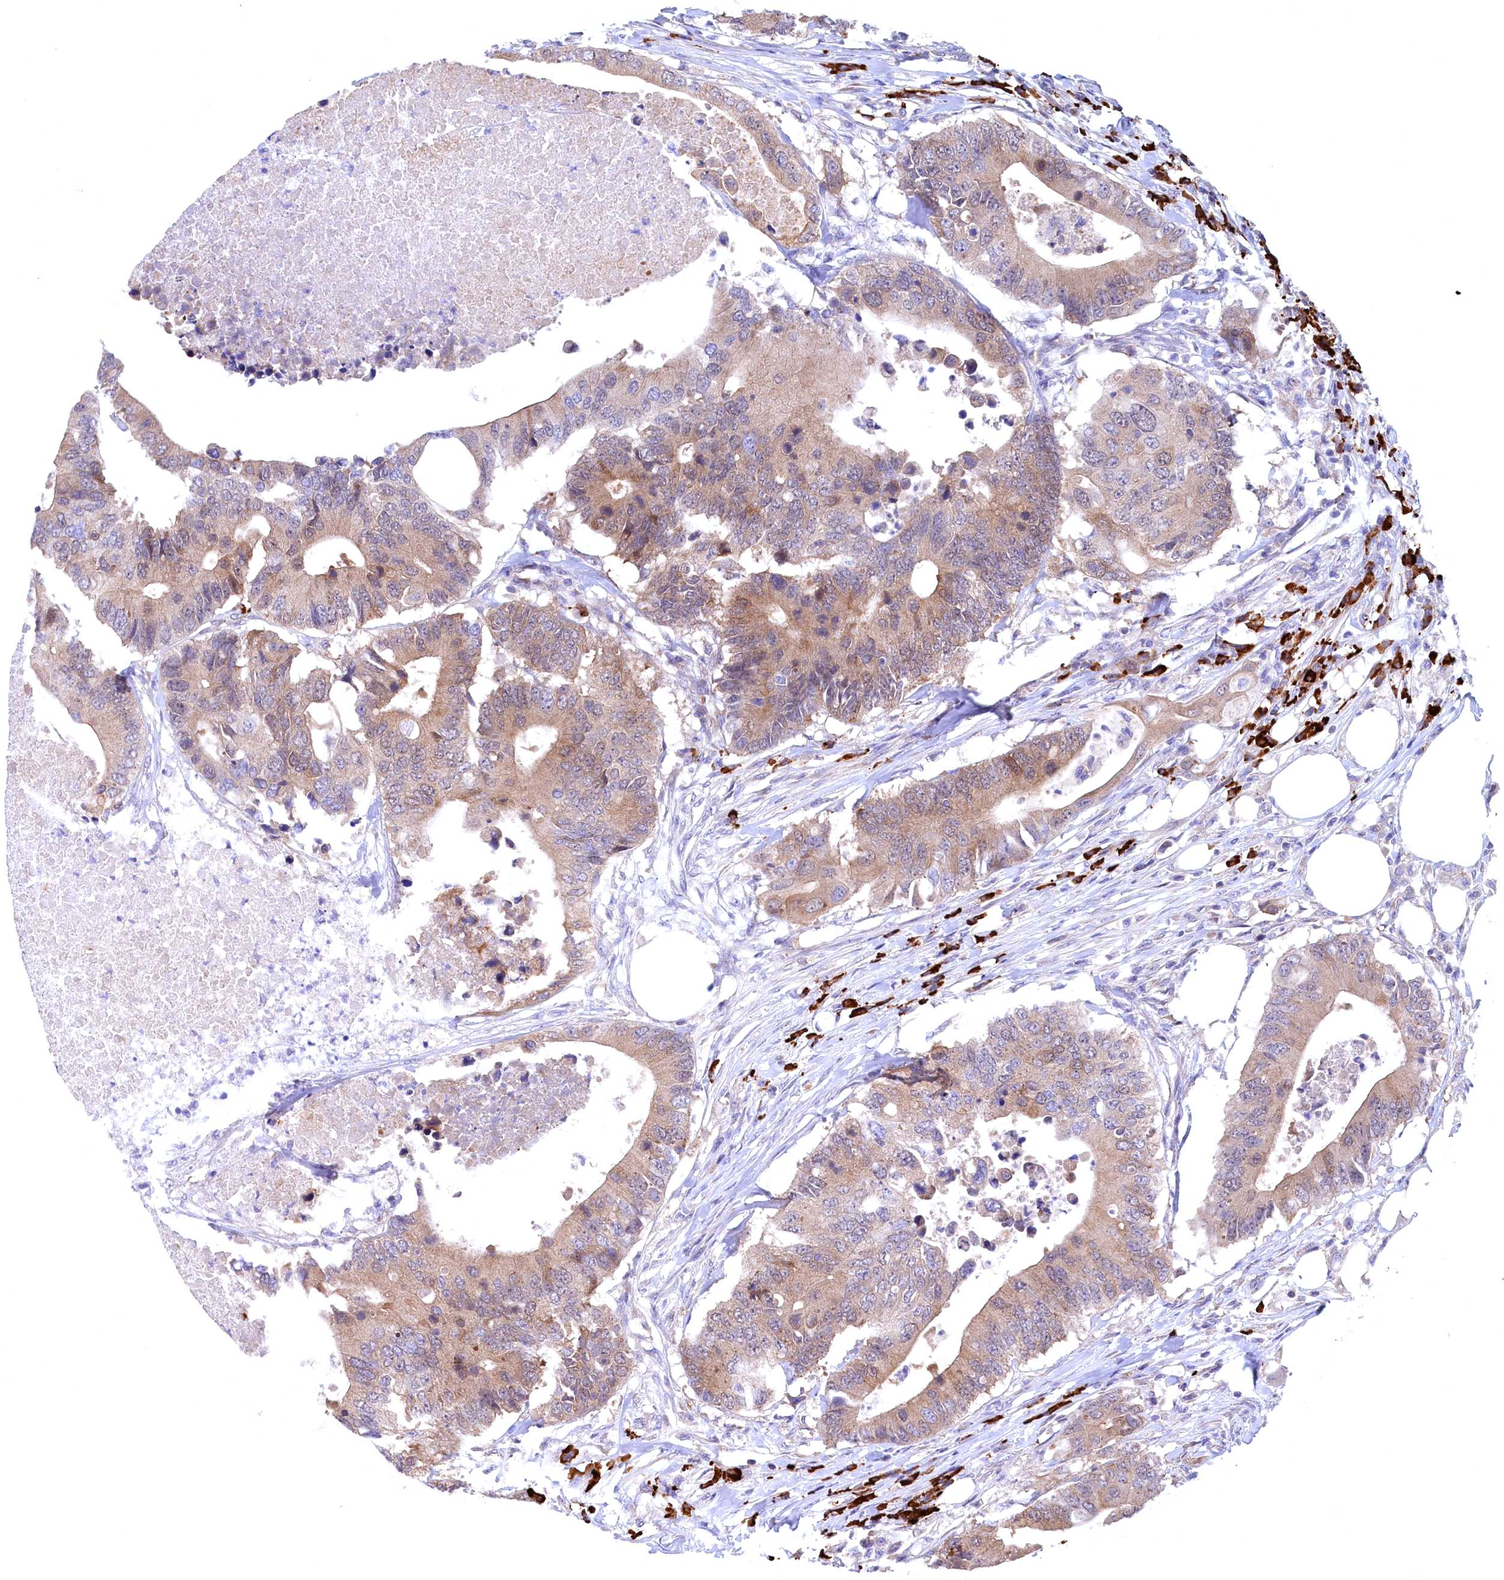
{"staining": {"intensity": "moderate", "quantity": ">75%", "location": "cytoplasmic/membranous"}, "tissue": "colorectal cancer", "cell_type": "Tumor cells", "image_type": "cancer", "snomed": [{"axis": "morphology", "description": "Adenocarcinoma, NOS"}, {"axis": "topography", "description": "Colon"}], "caption": "Human adenocarcinoma (colorectal) stained with a protein marker shows moderate staining in tumor cells.", "gene": "JPT2", "patient": {"sex": "male", "age": 71}}